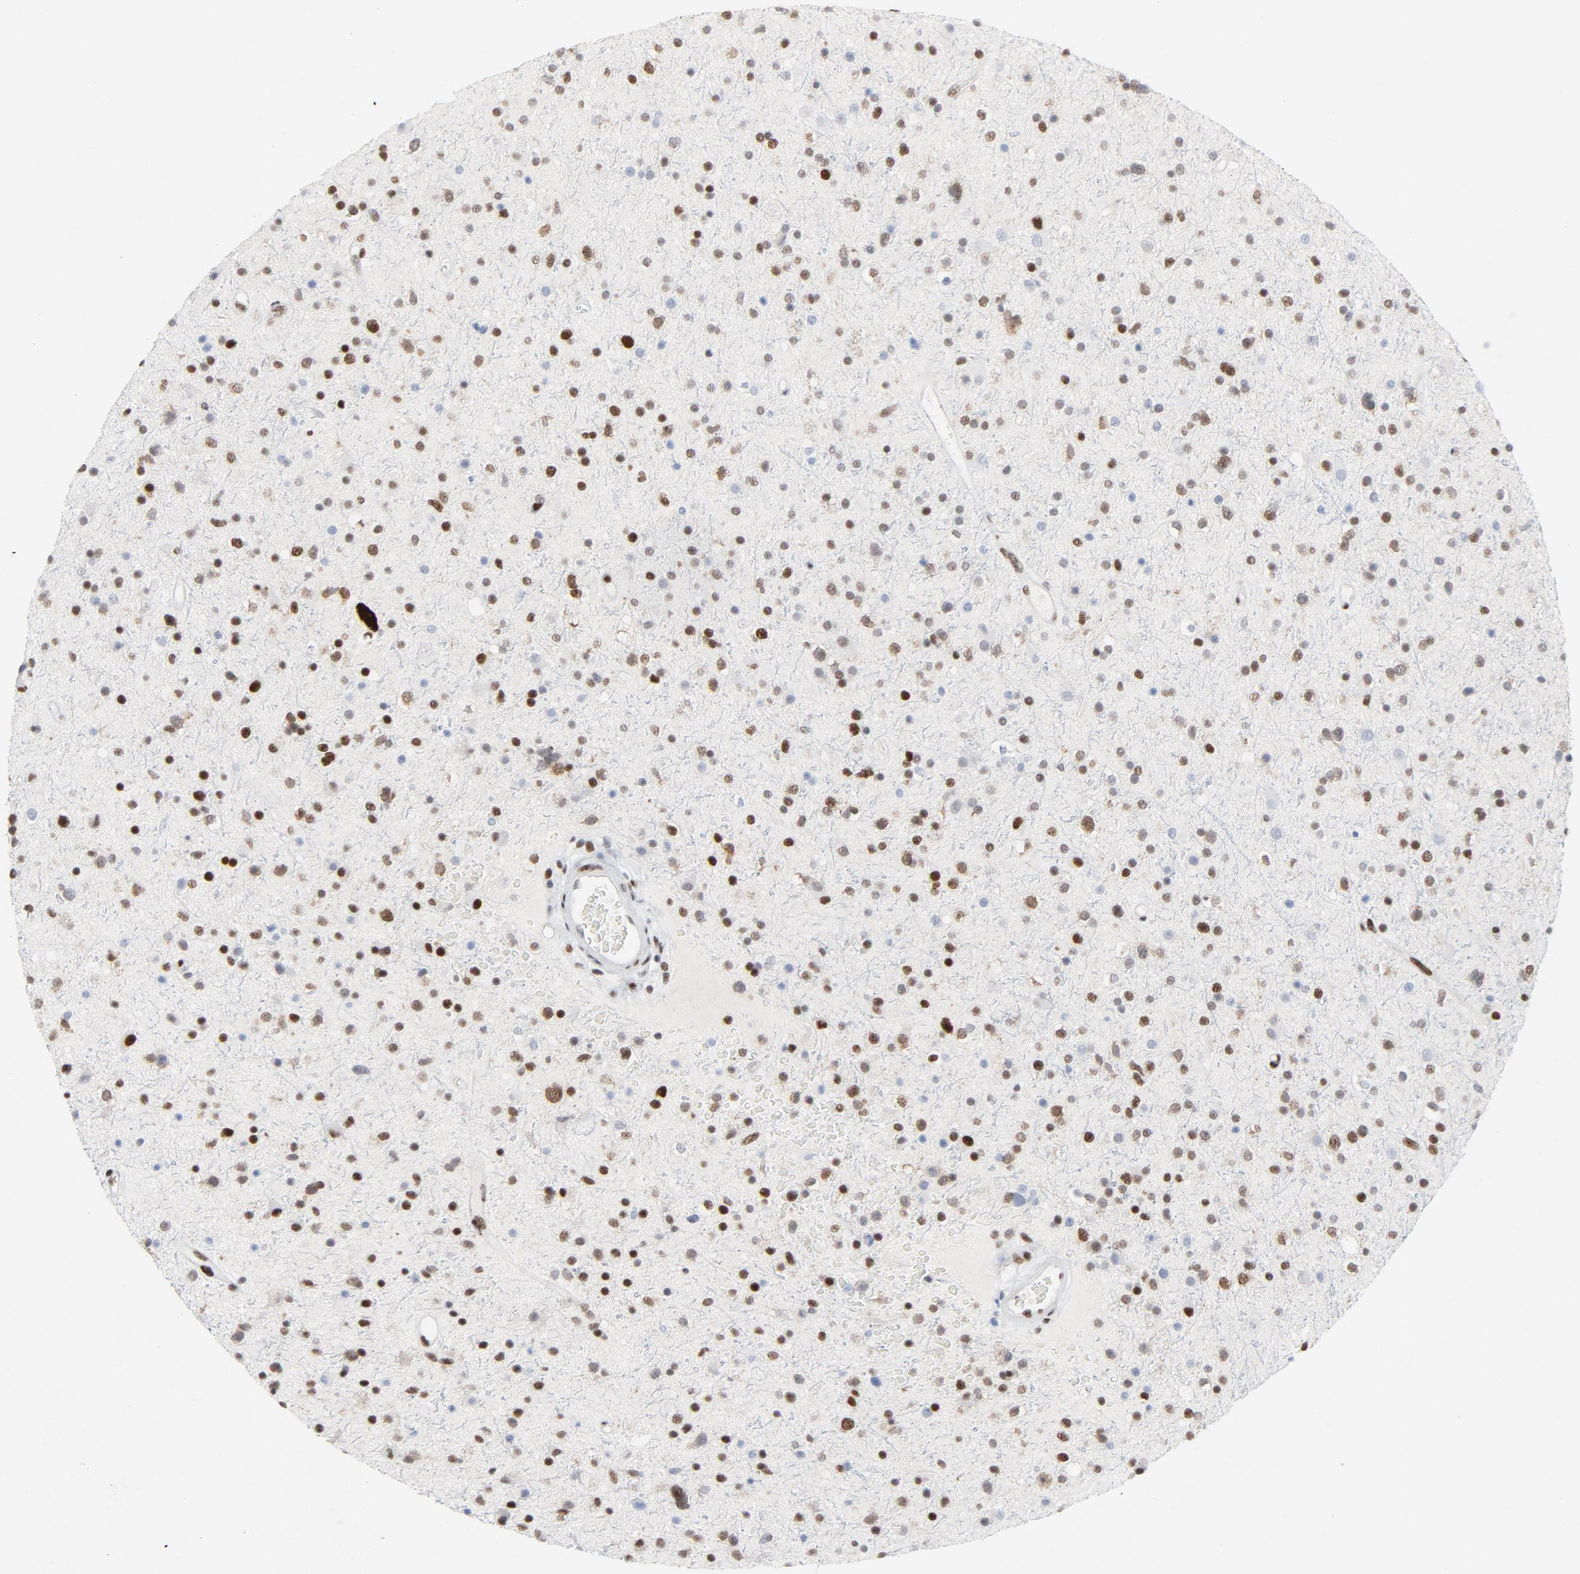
{"staining": {"intensity": "strong", "quantity": ">75%", "location": "nuclear"}, "tissue": "glioma", "cell_type": "Tumor cells", "image_type": "cancer", "snomed": [{"axis": "morphology", "description": "Glioma, malignant, High grade"}, {"axis": "topography", "description": "Brain"}], "caption": "A high-resolution micrograph shows IHC staining of malignant glioma (high-grade), which displays strong nuclear expression in approximately >75% of tumor cells. (Stains: DAB in brown, nuclei in blue, Microscopy: brightfield microscopy at high magnification).", "gene": "HSF1", "patient": {"sex": "male", "age": 33}}